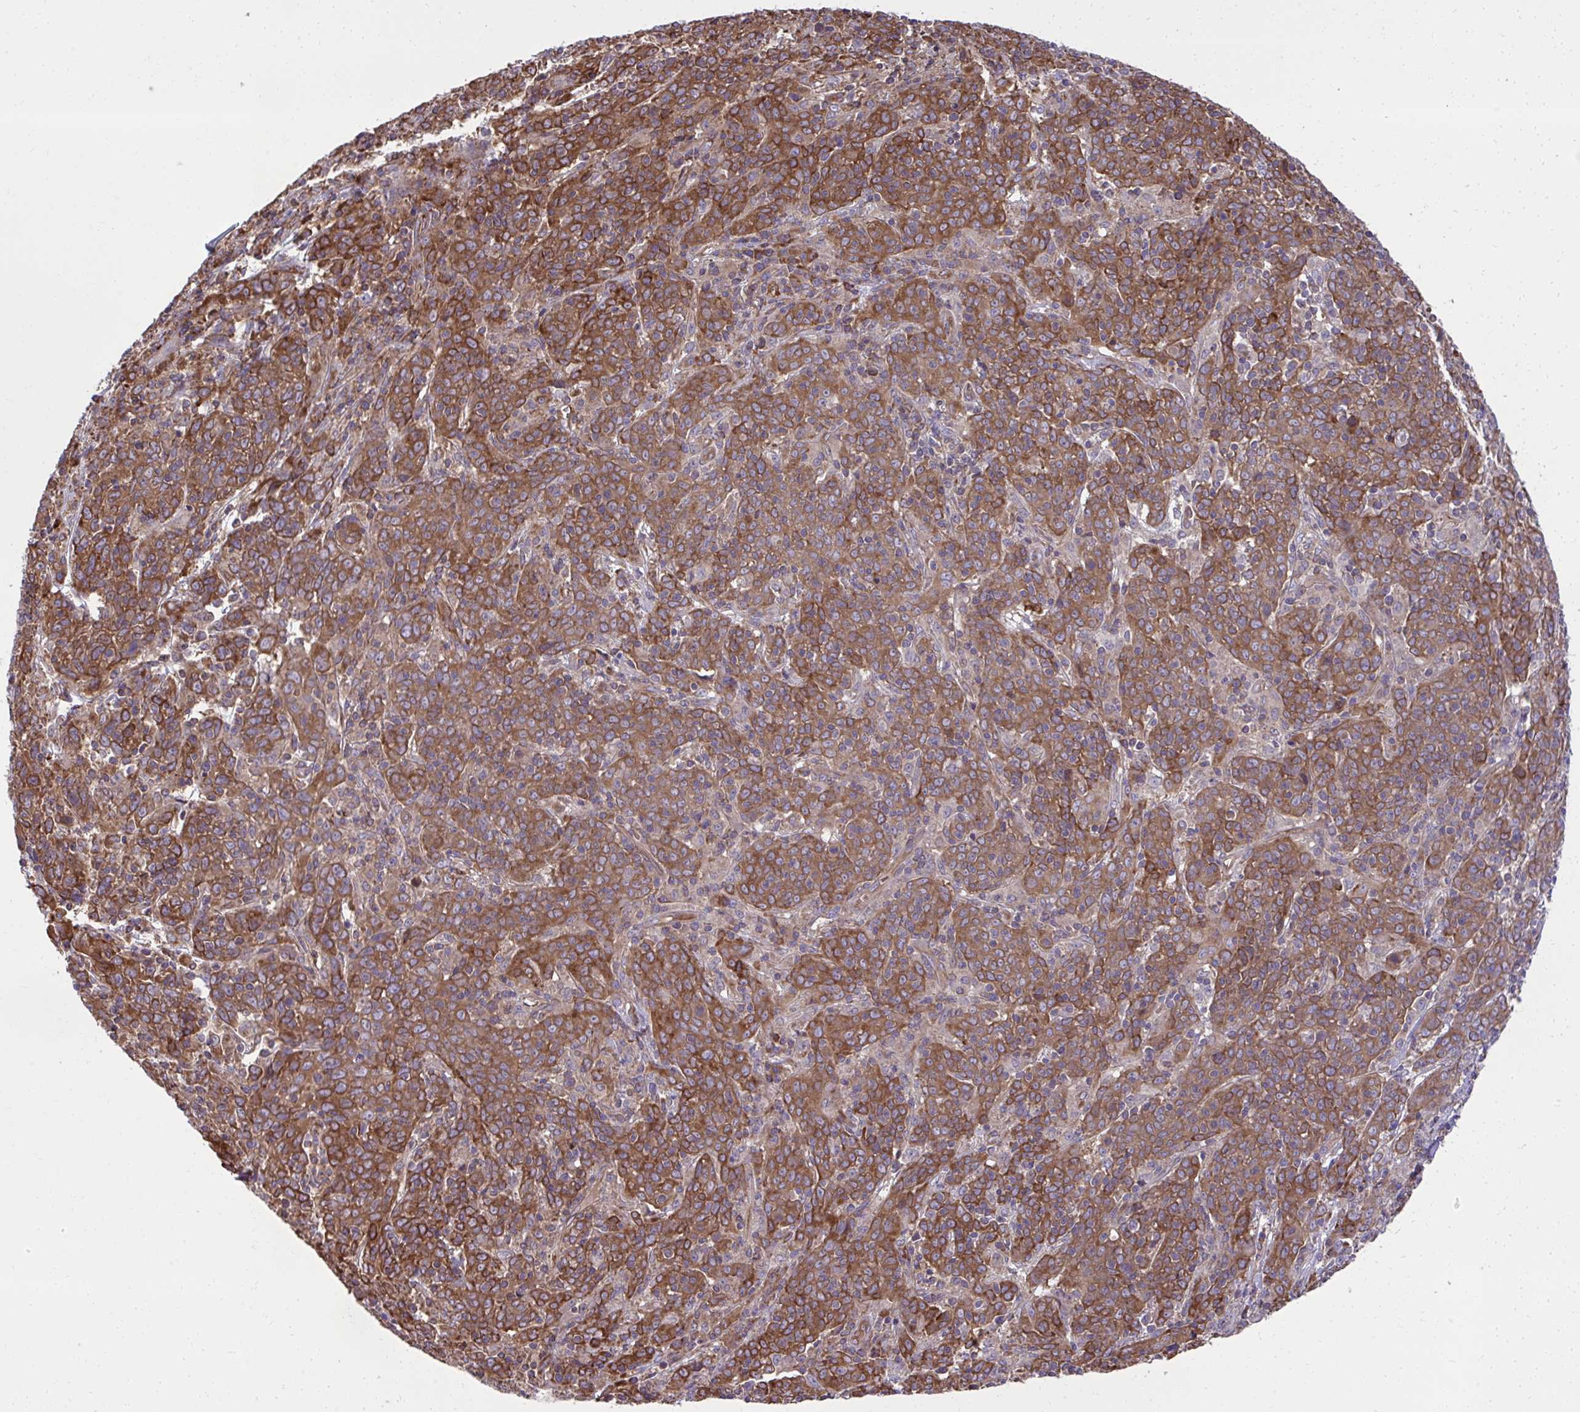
{"staining": {"intensity": "strong", "quantity": ">75%", "location": "cytoplasmic/membranous"}, "tissue": "cervical cancer", "cell_type": "Tumor cells", "image_type": "cancer", "snomed": [{"axis": "morphology", "description": "Squamous cell carcinoma, NOS"}, {"axis": "topography", "description": "Cervix"}], "caption": "Immunohistochemistry (IHC) (DAB) staining of squamous cell carcinoma (cervical) reveals strong cytoplasmic/membranous protein staining in about >75% of tumor cells.", "gene": "NMNAT3", "patient": {"sex": "female", "age": 67}}